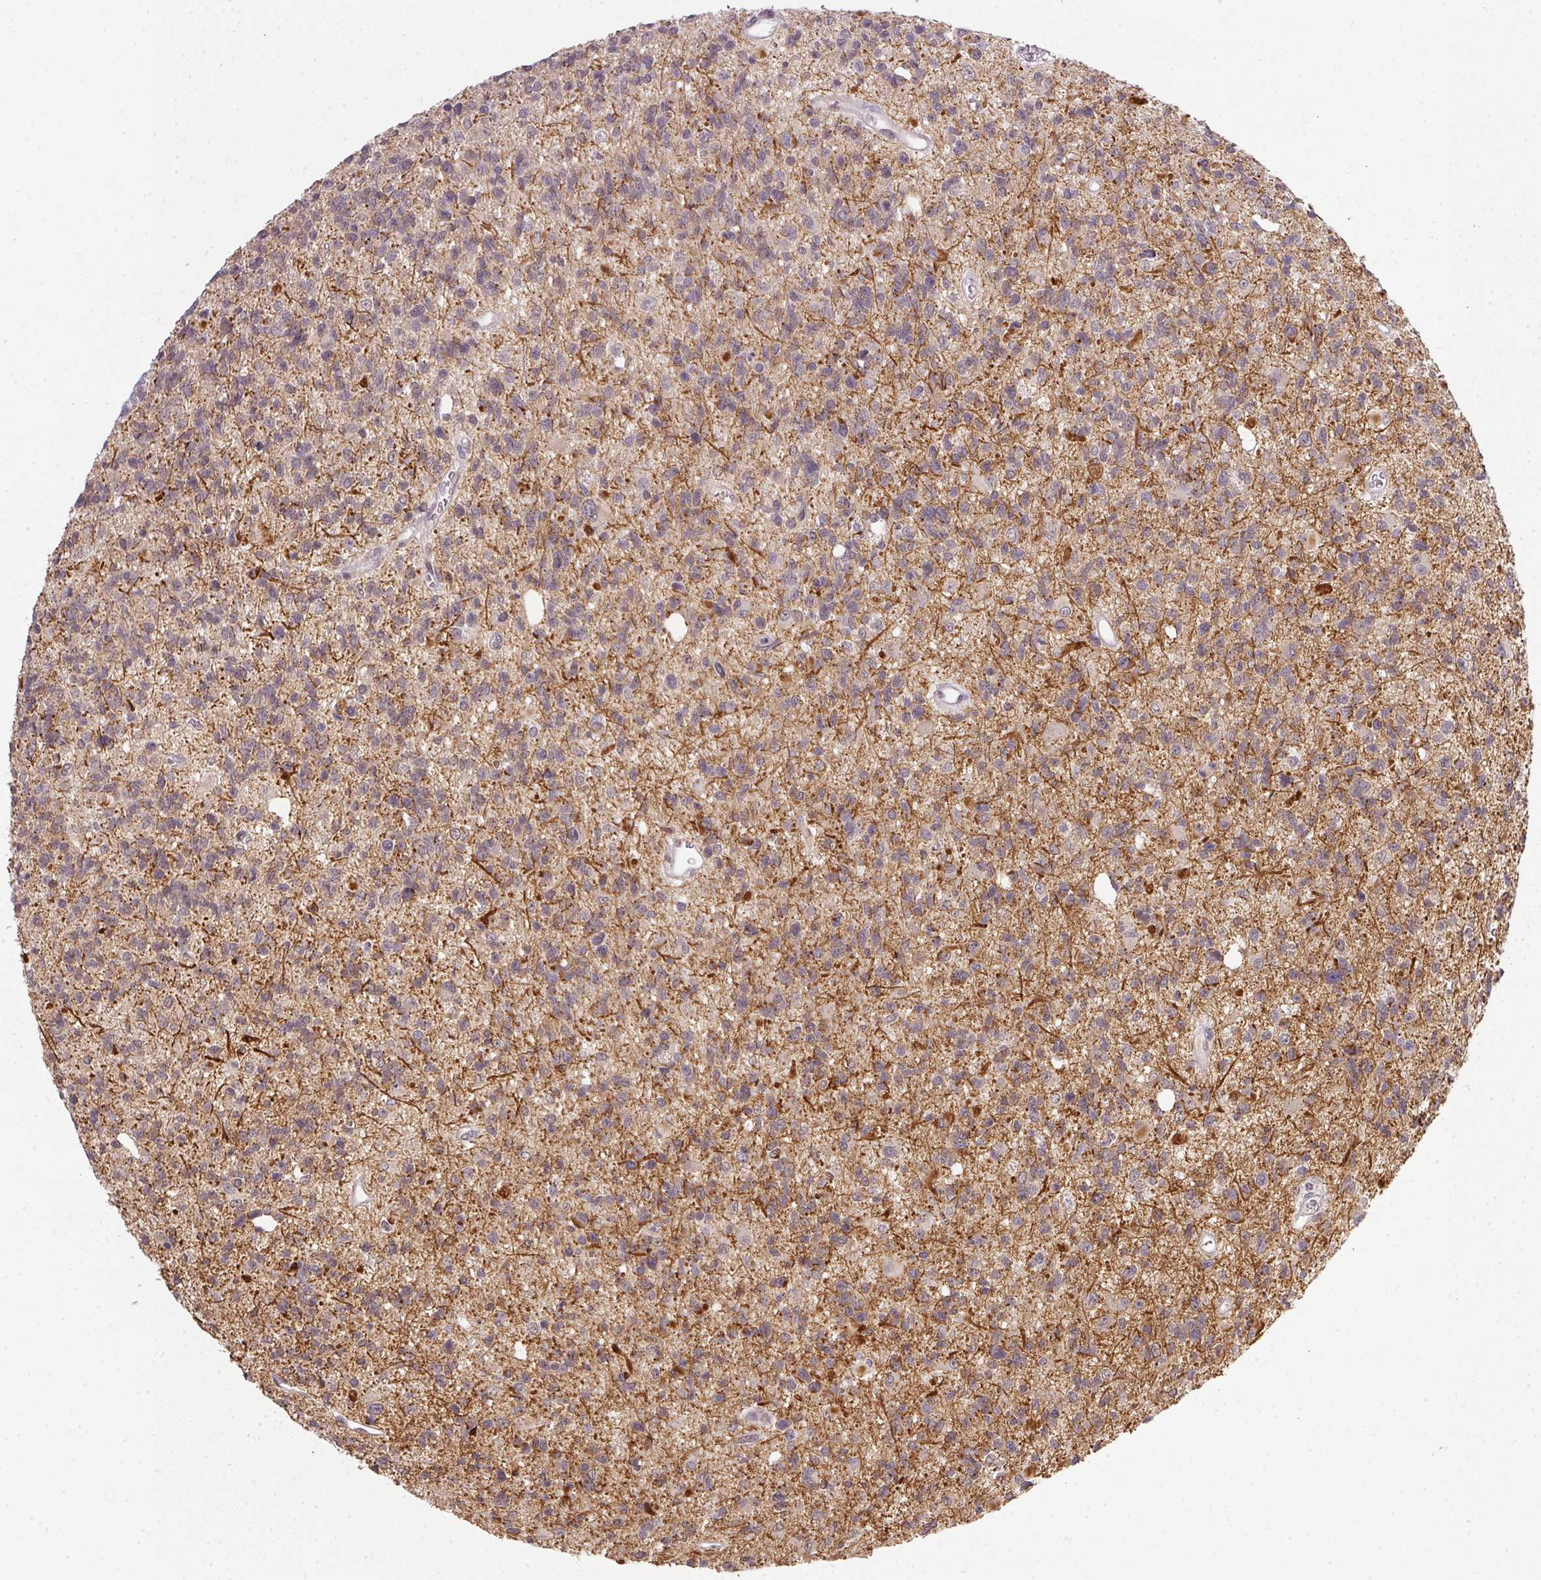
{"staining": {"intensity": "strong", "quantity": "<25%", "location": "cytoplasmic/membranous,nuclear"}, "tissue": "glioma", "cell_type": "Tumor cells", "image_type": "cancer", "snomed": [{"axis": "morphology", "description": "Glioma, malignant, High grade"}, {"axis": "topography", "description": "Brain"}], "caption": "An immunohistochemistry (IHC) histopathology image of tumor tissue is shown. Protein staining in brown shows strong cytoplasmic/membranous and nuclear positivity in malignant high-grade glioma within tumor cells. The staining was performed using DAB (3,3'-diaminobenzidine) to visualize the protein expression in brown, while the nuclei were stained in blue with hematoxylin (Magnification: 20x).", "gene": "PPP4R4", "patient": {"sex": "male", "age": 29}}